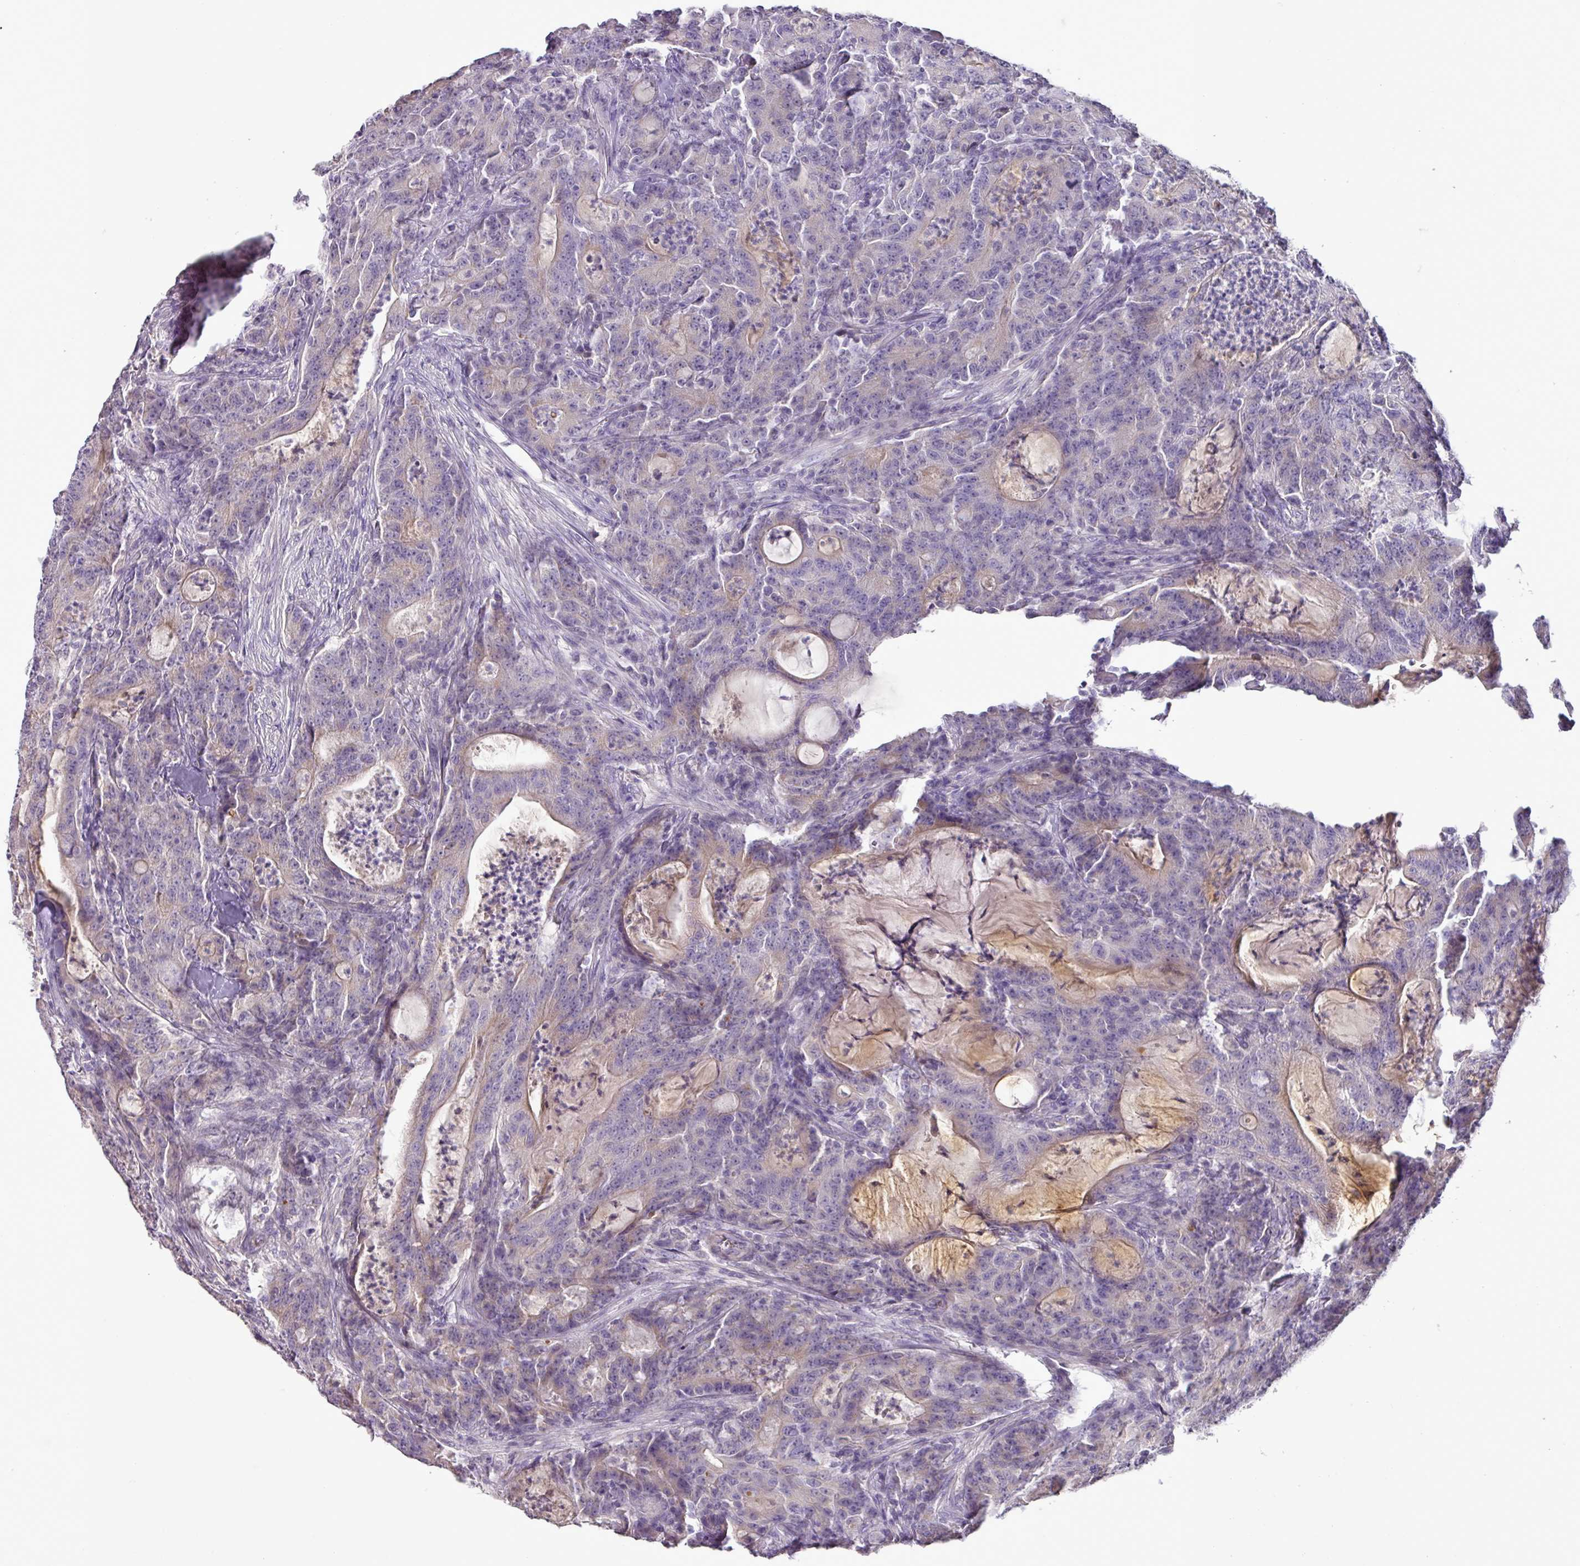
{"staining": {"intensity": "negative", "quantity": "none", "location": "none"}, "tissue": "colorectal cancer", "cell_type": "Tumor cells", "image_type": "cancer", "snomed": [{"axis": "morphology", "description": "Adenocarcinoma, NOS"}, {"axis": "topography", "description": "Colon"}], "caption": "This is a micrograph of immunohistochemistry staining of colorectal adenocarcinoma, which shows no positivity in tumor cells. (DAB (3,3'-diaminobenzidine) immunohistochemistry (IHC) with hematoxylin counter stain).", "gene": "BRINP2", "patient": {"sex": "male", "age": 83}}